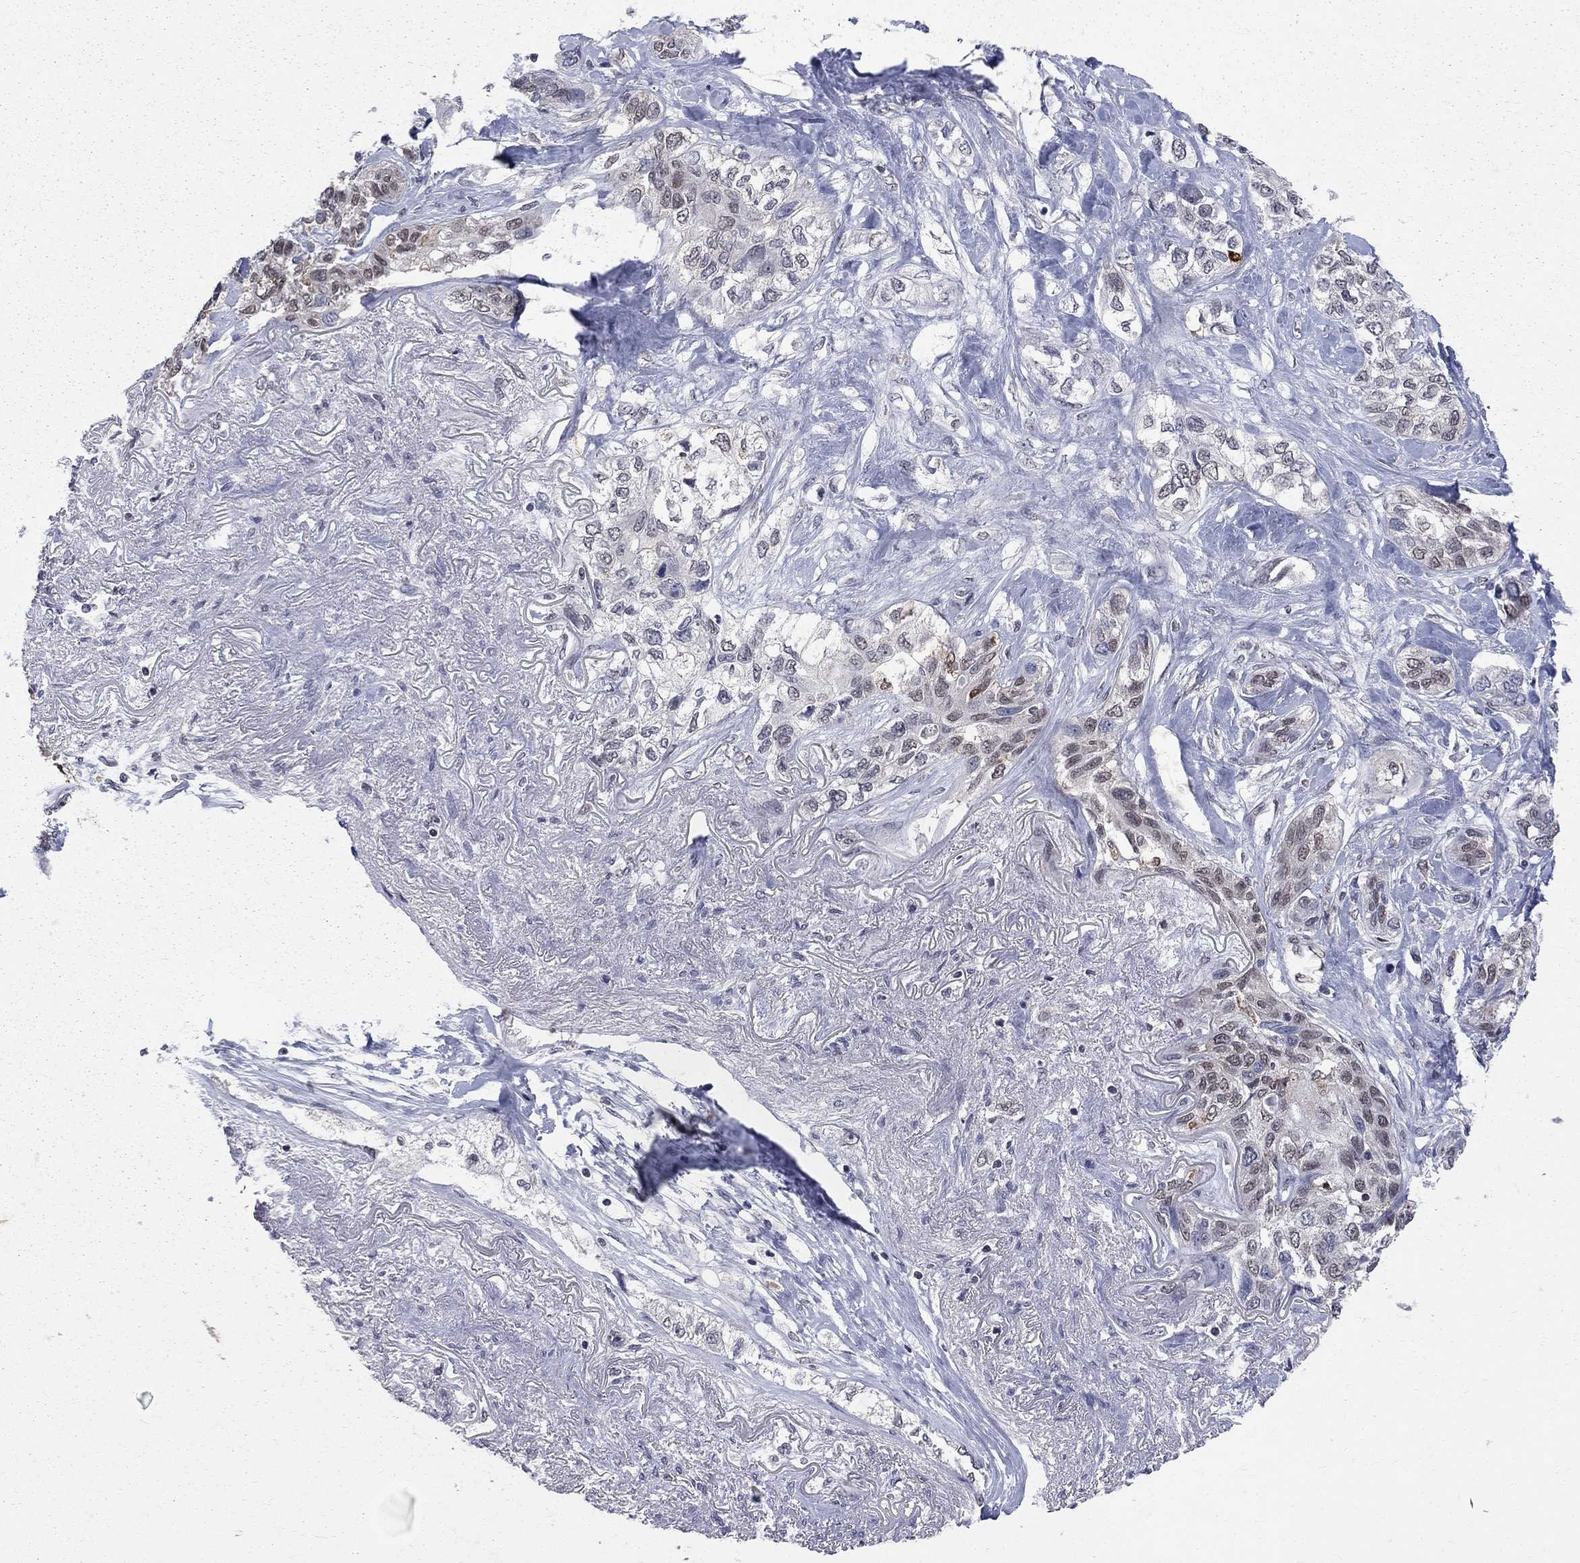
{"staining": {"intensity": "weak", "quantity": "<25%", "location": "nuclear"}, "tissue": "lung cancer", "cell_type": "Tumor cells", "image_type": "cancer", "snomed": [{"axis": "morphology", "description": "Squamous cell carcinoma, NOS"}, {"axis": "topography", "description": "Lung"}], "caption": "The micrograph exhibits no staining of tumor cells in lung cancer.", "gene": "SAP30L", "patient": {"sex": "female", "age": 70}}